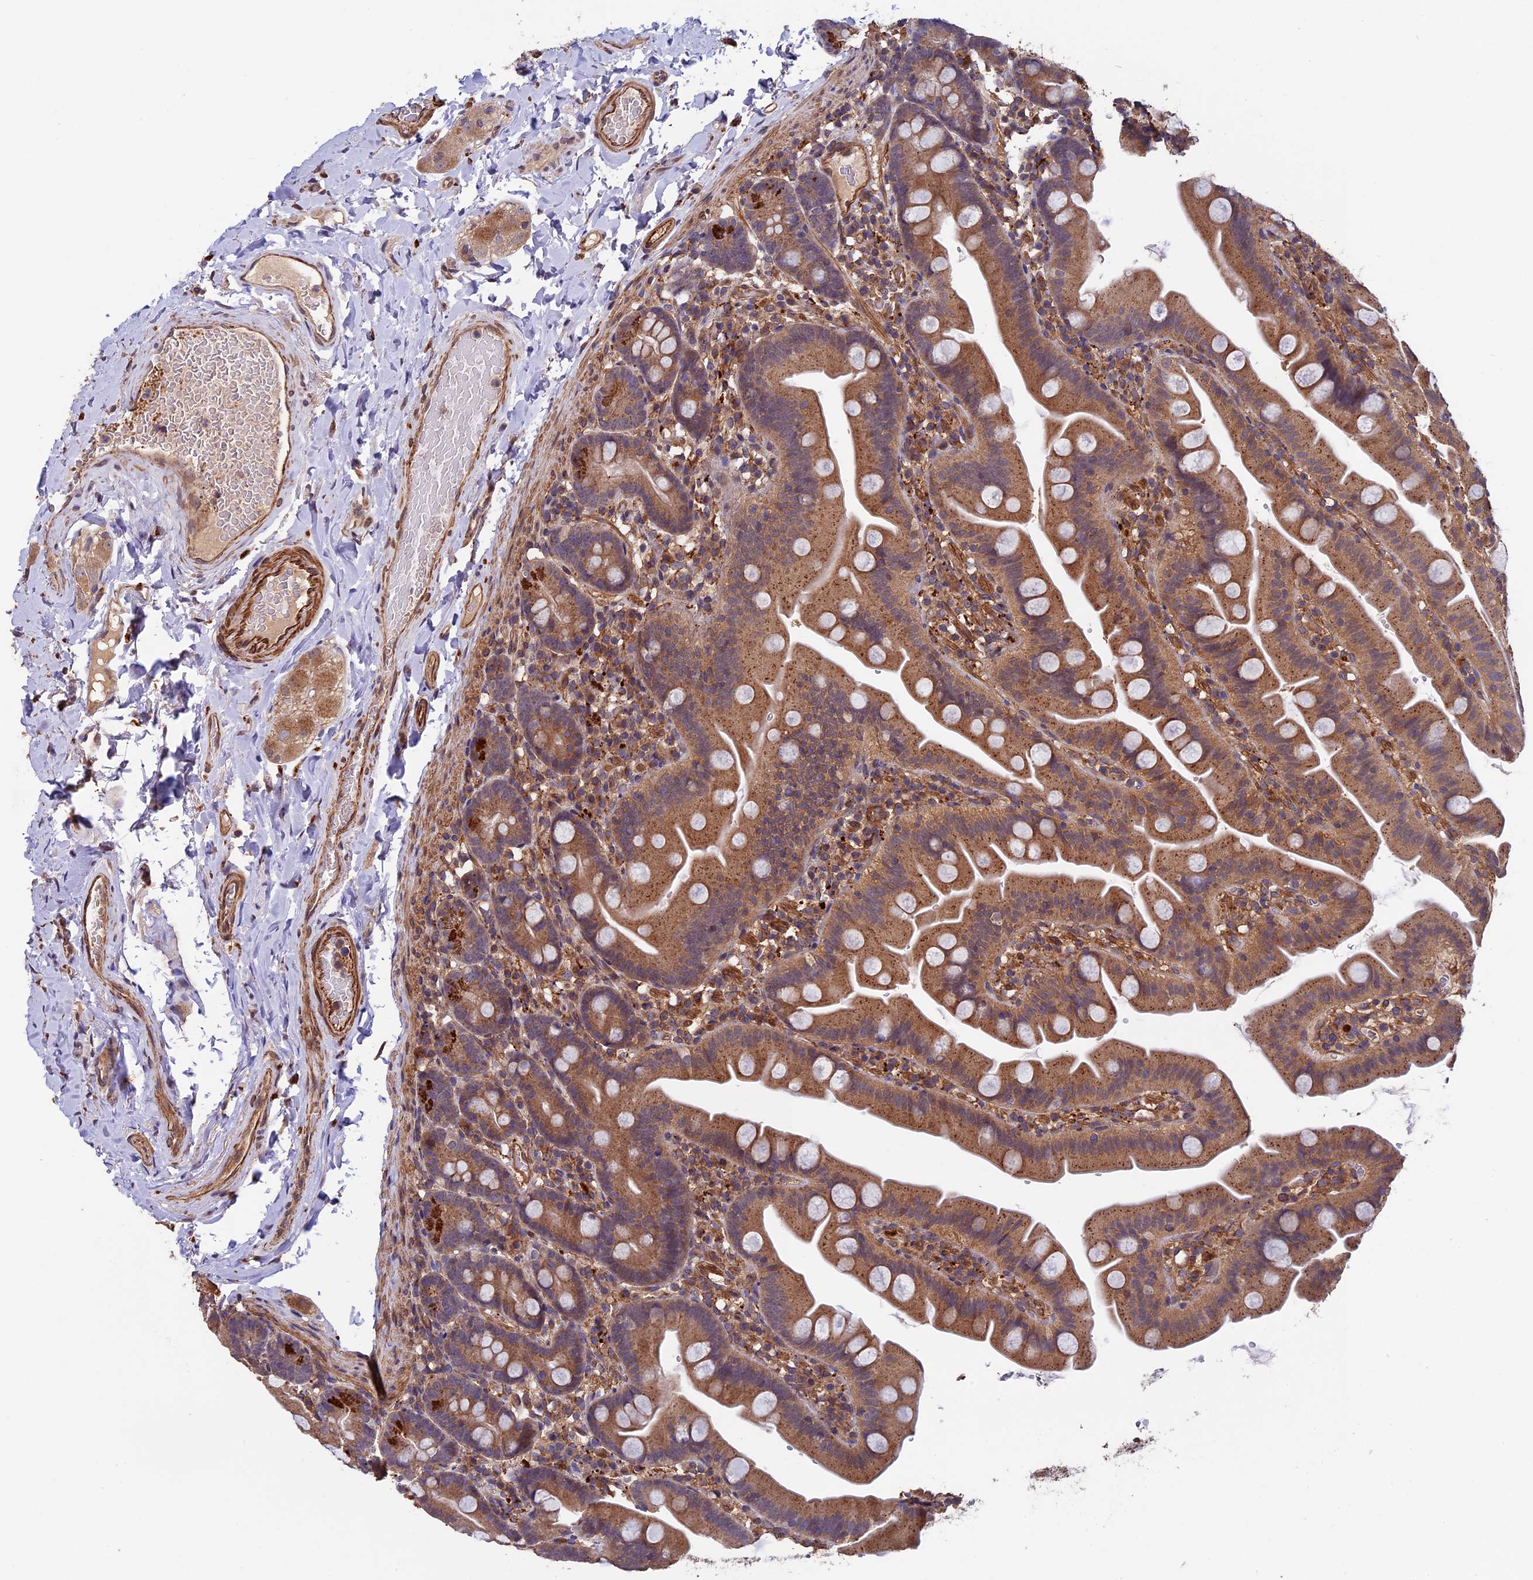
{"staining": {"intensity": "moderate", "quantity": ">75%", "location": "cytoplasmic/membranous"}, "tissue": "small intestine", "cell_type": "Glandular cells", "image_type": "normal", "snomed": [{"axis": "morphology", "description": "Normal tissue, NOS"}, {"axis": "topography", "description": "Small intestine"}], "caption": "Protein analysis of benign small intestine exhibits moderate cytoplasmic/membranous expression in about >75% of glandular cells. (Stains: DAB in brown, nuclei in blue, Microscopy: brightfield microscopy at high magnification).", "gene": "SLC9A5", "patient": {"sex": "female", "age": 68}}